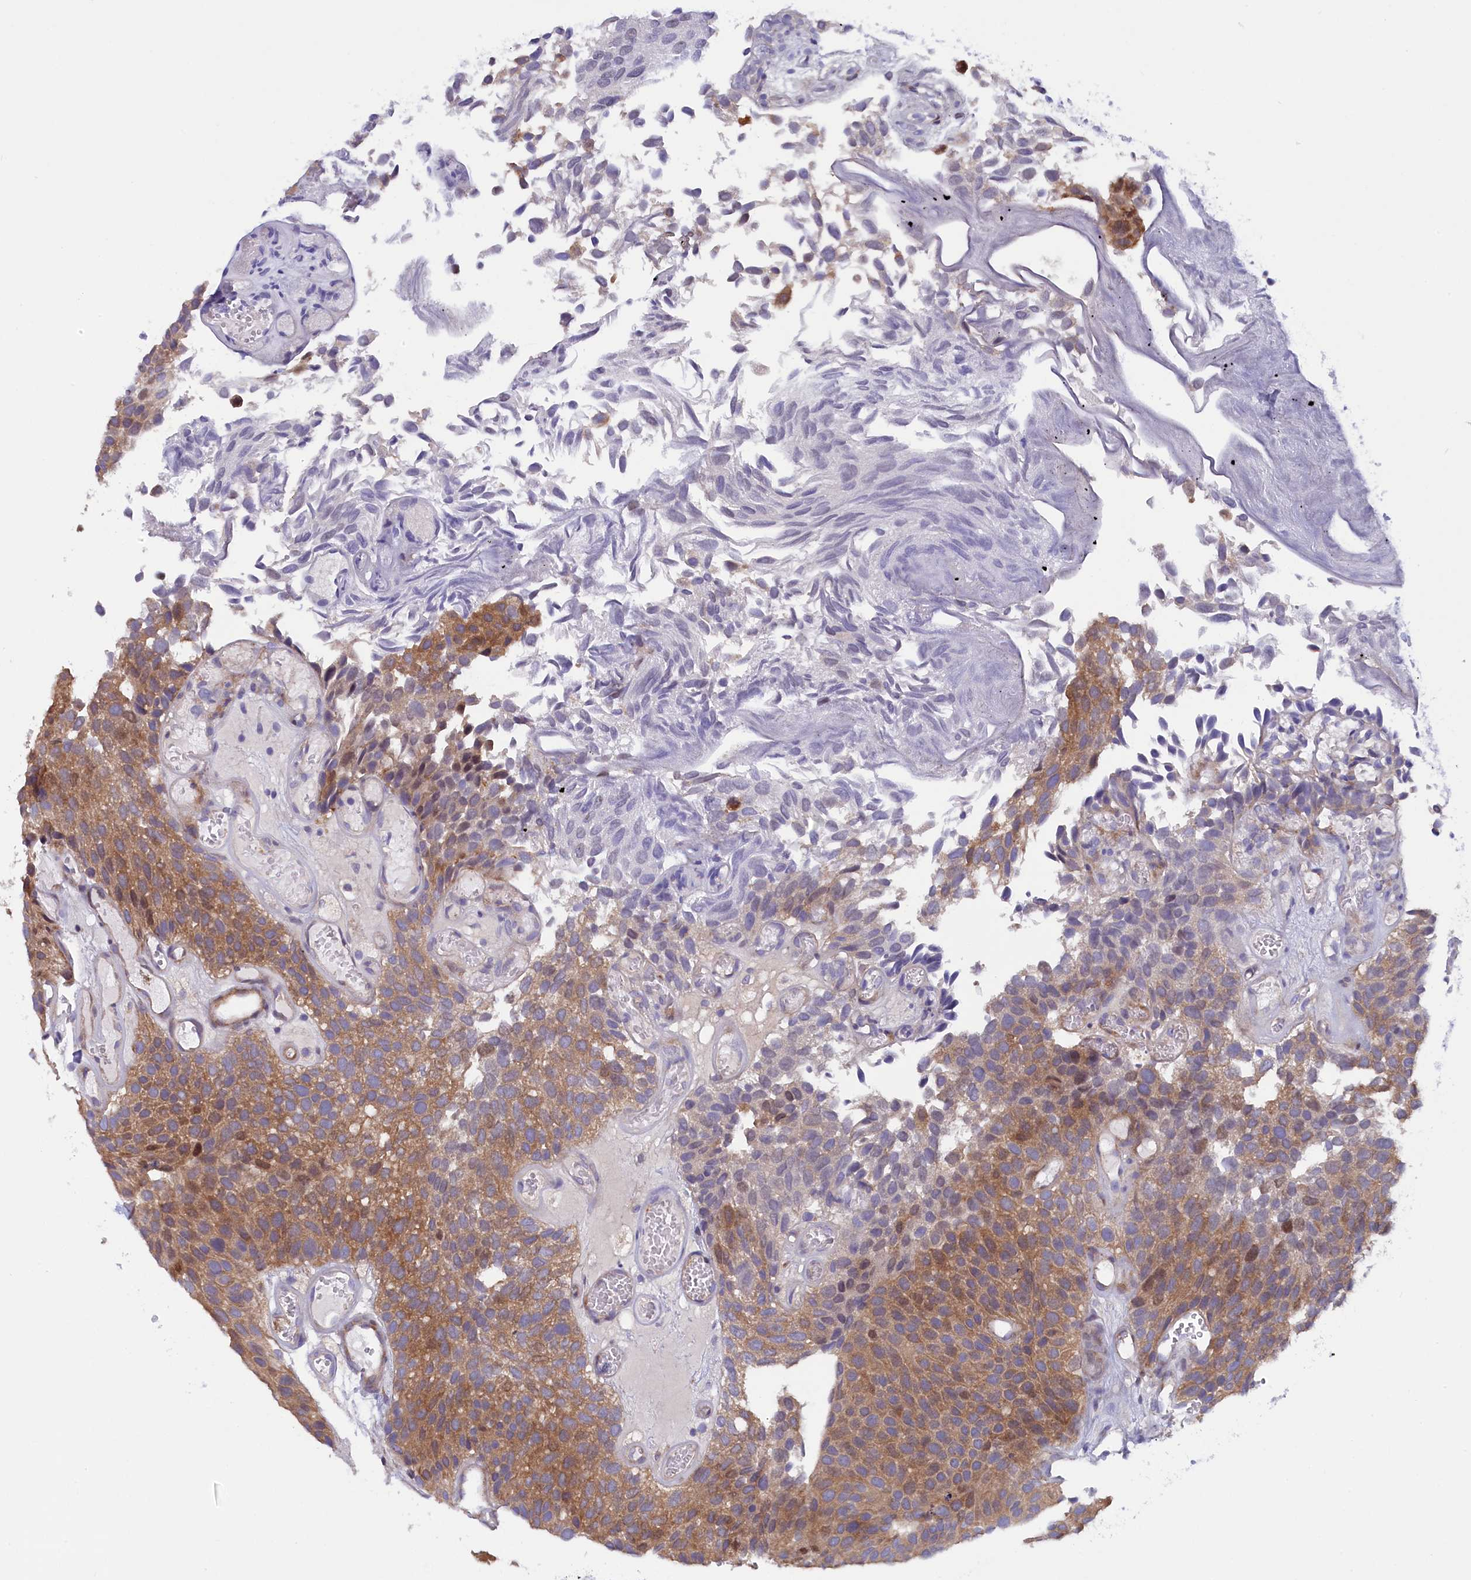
{"staining": {"intensity": "moderate", "quantity": ">75%", "location": "cytoplasmic/membranous,nuclear"}, "tissue": "urothelial cancer", "cell_type": "Tumor cells", "image_type": "cancer", "snomed": [{"axis": "morphology", "description": "Urothelial carcinoma, Low grade"}, {"axis": "topography", "description": "Urinary bladder"}], "caption": "Protein expression analysis of human low-grade urothelial carcinoma reveals moderate cytoplasmic/membranous and nuclear positivity in about >75% of tumor cells.", "gene": "RTTN", "patient": {"sex": "male", "age": 89}}